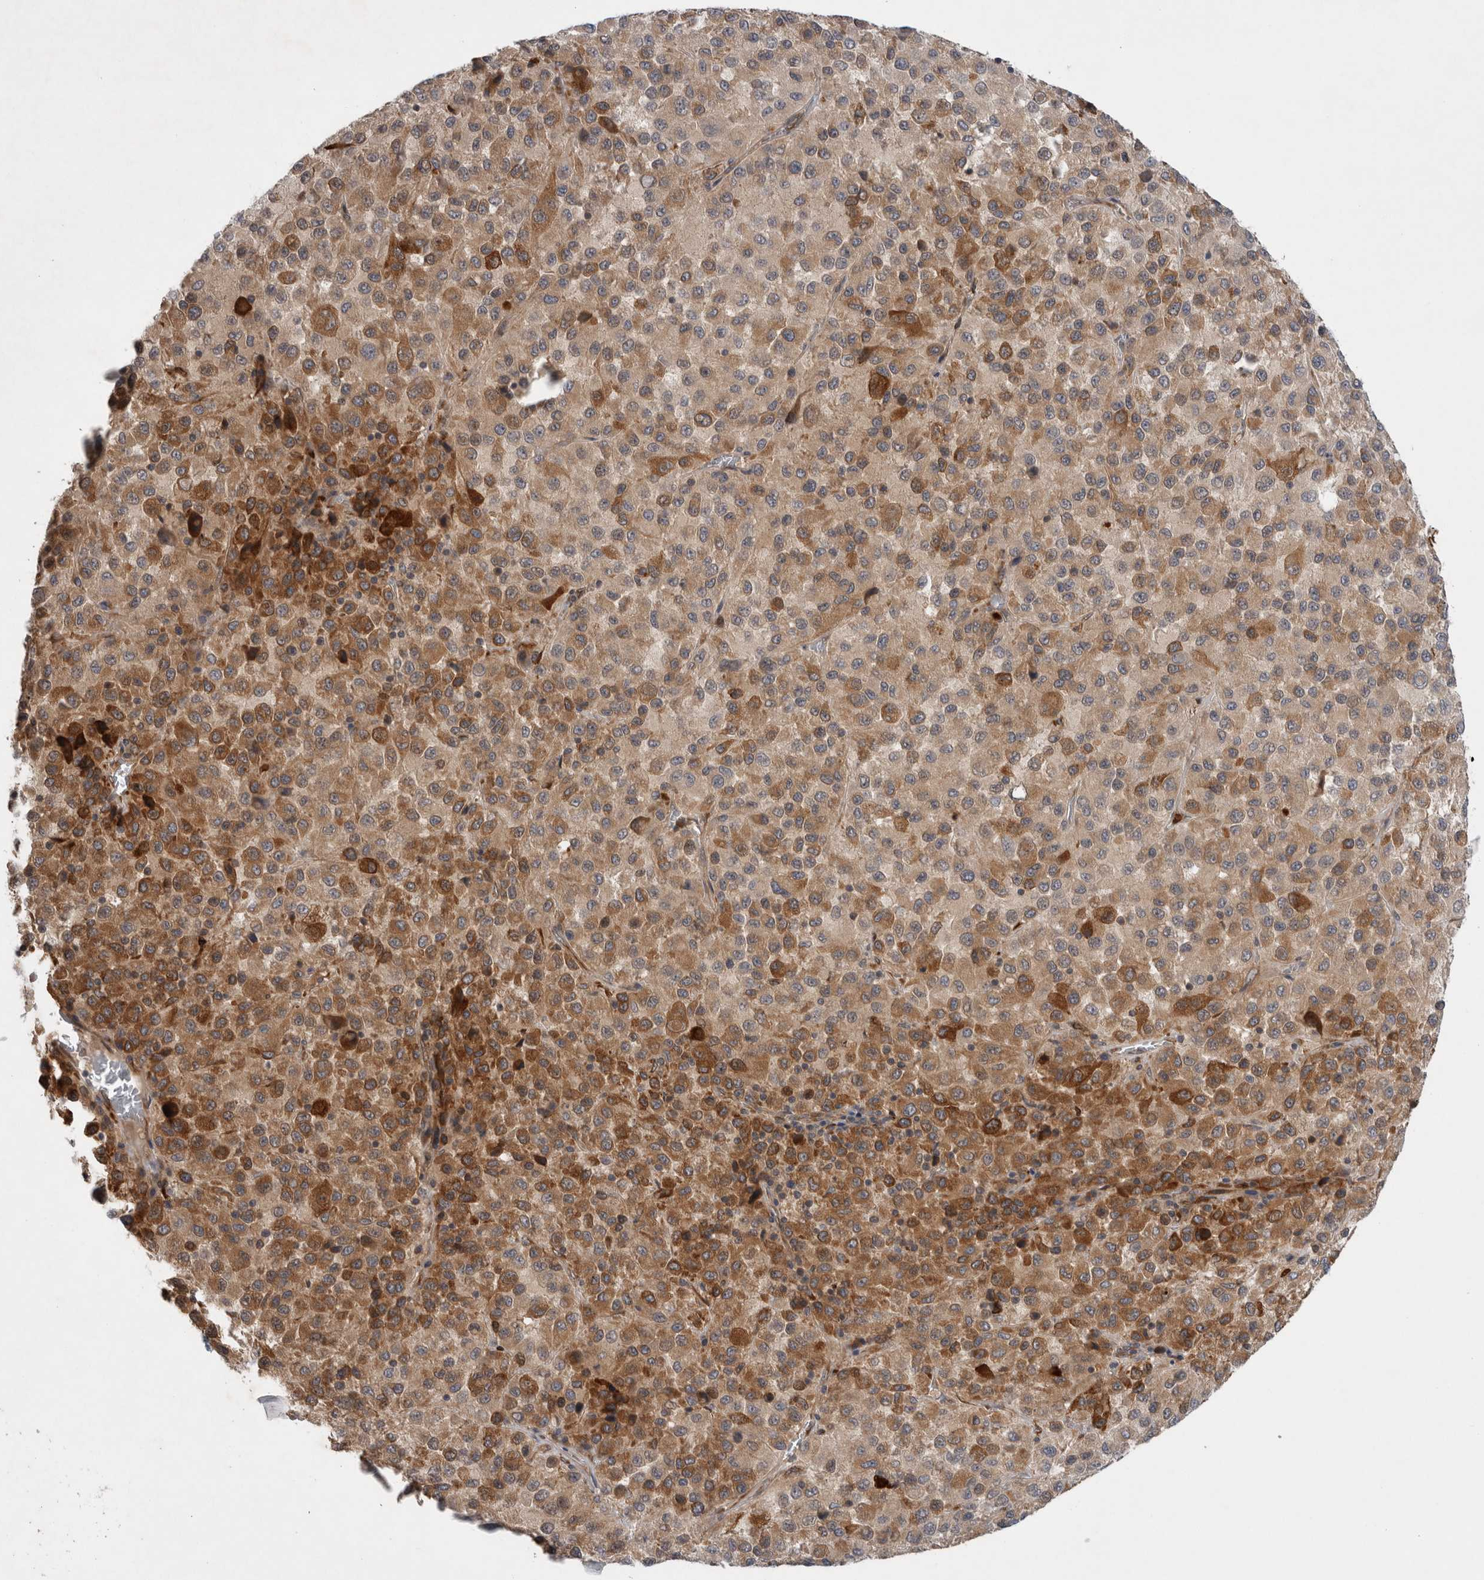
{"staining": {"intensity": "moderate", "quantity": ">75%", "location": "cytoplasmic/membranous"}, "tissue": "melanoma", "cell_type": "Tumor cells", "image_type": "cancer", "snomed": [{"axis": "morphology", "description": "Malignant melanoma, Metastatic site"}, {"axis": "topography", "description": "Lung"}], "caption": "This photomicrograph displays immunohistochemistry (IHC) staining of melanoma, with medium moderate cytoplasmic/membranous positivity in approximately >75% of tumor cells.", "gene": "PDCD2", "patient": {"sex": "male", "age": 64}}